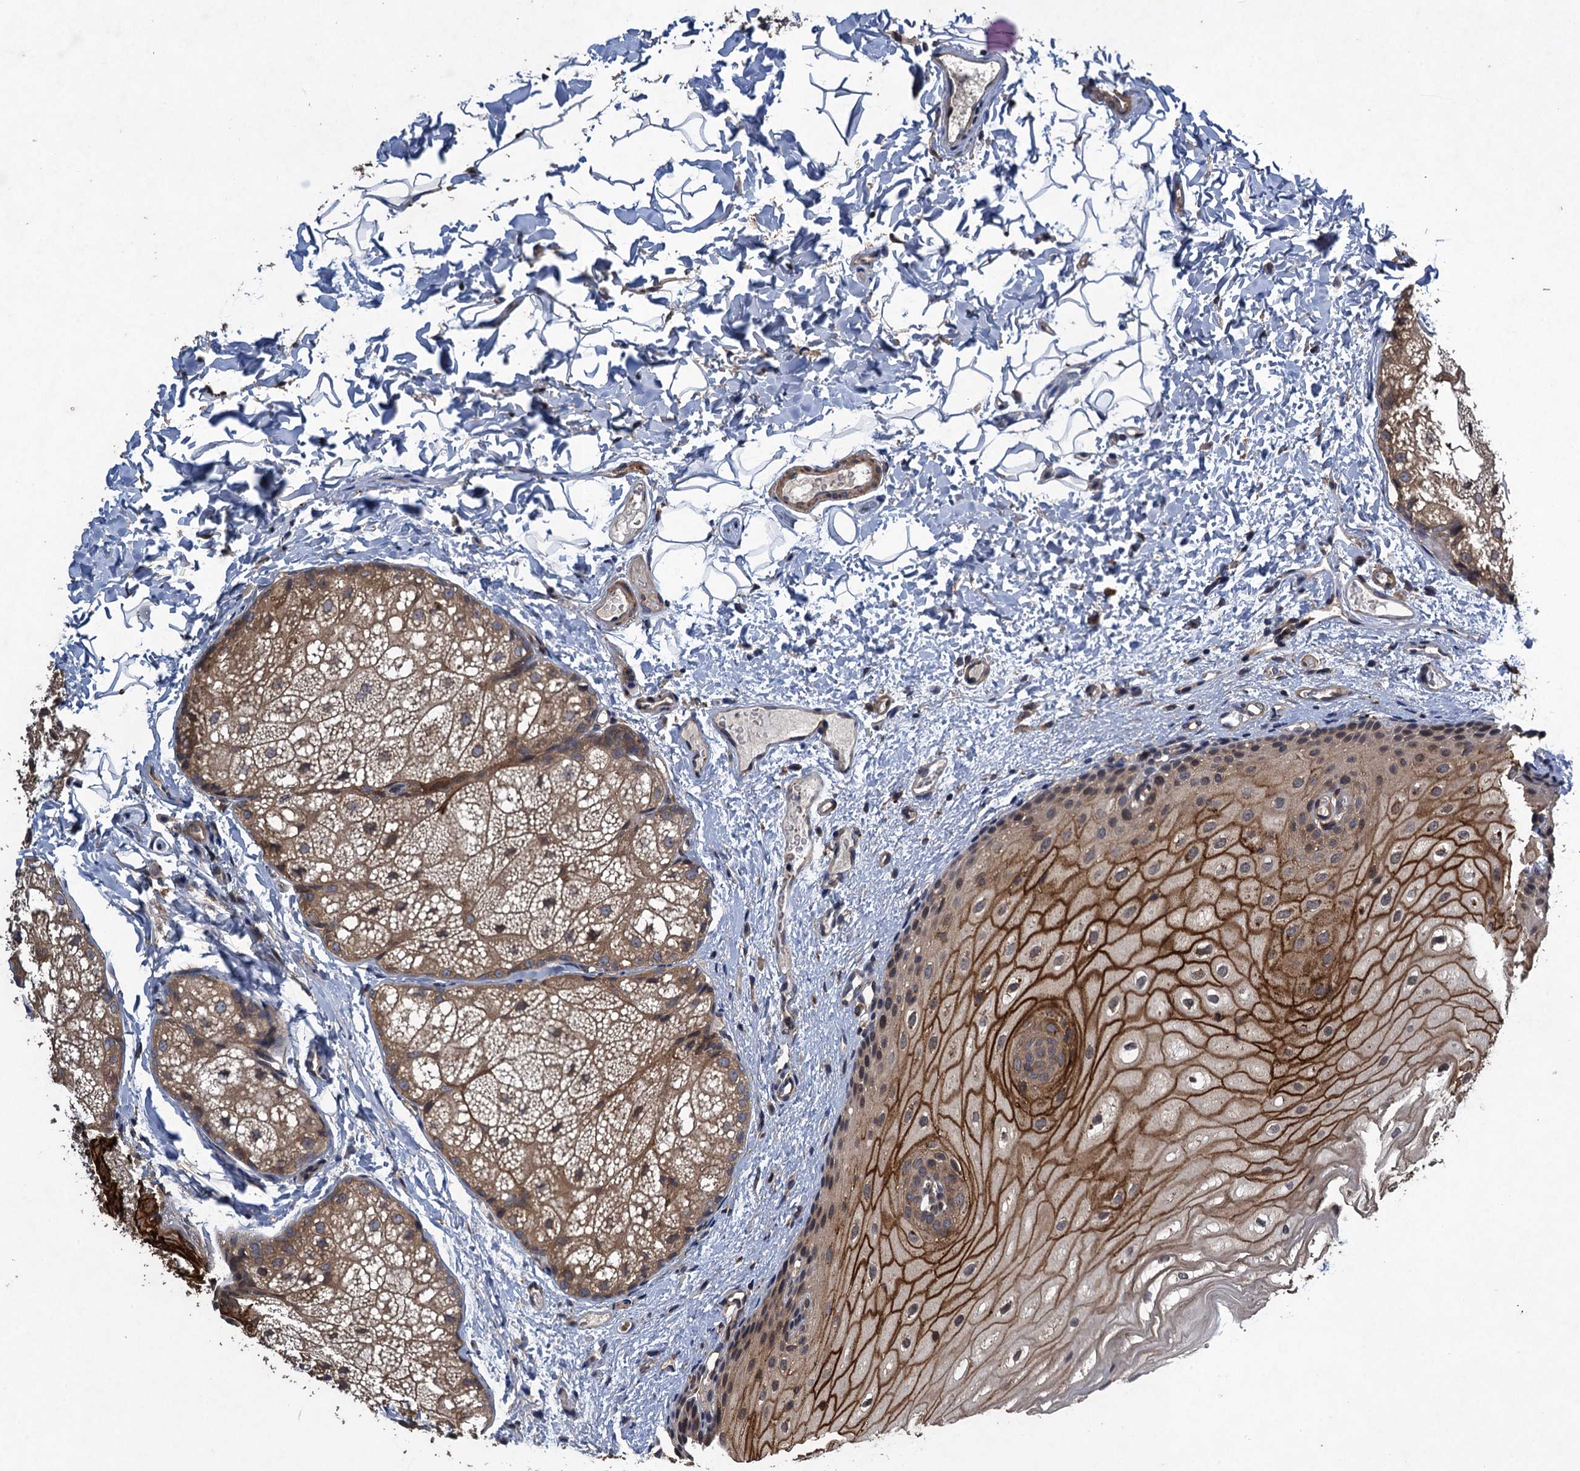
{"staining": {"intensity": "strong", "quantity": ">75%", "location": "cytoplasmic/membranous"}, "tissue": "oral mucosa", "cell_type": "Squamous epithelial cells", "image_type": "normal", "snomed": [{"axis": "morphology", "description": "Normal tissue, NOS"}, {"axis": "topography", "description": "Oral tissue"}], "caption": "DAB (3,3'-diaminobenzidine) immunohistochemical staining of normal oral mucosa demonstrates strong cytoplasmic/membranous protein expression in about >75% of squamous epithelial cells. (DAB (3,3'-diaminobenzidine) IHC with brightfield microscopy, high magnification).", "gene": "CNTN5", "patient": {"sex": "female", "age": 70}}